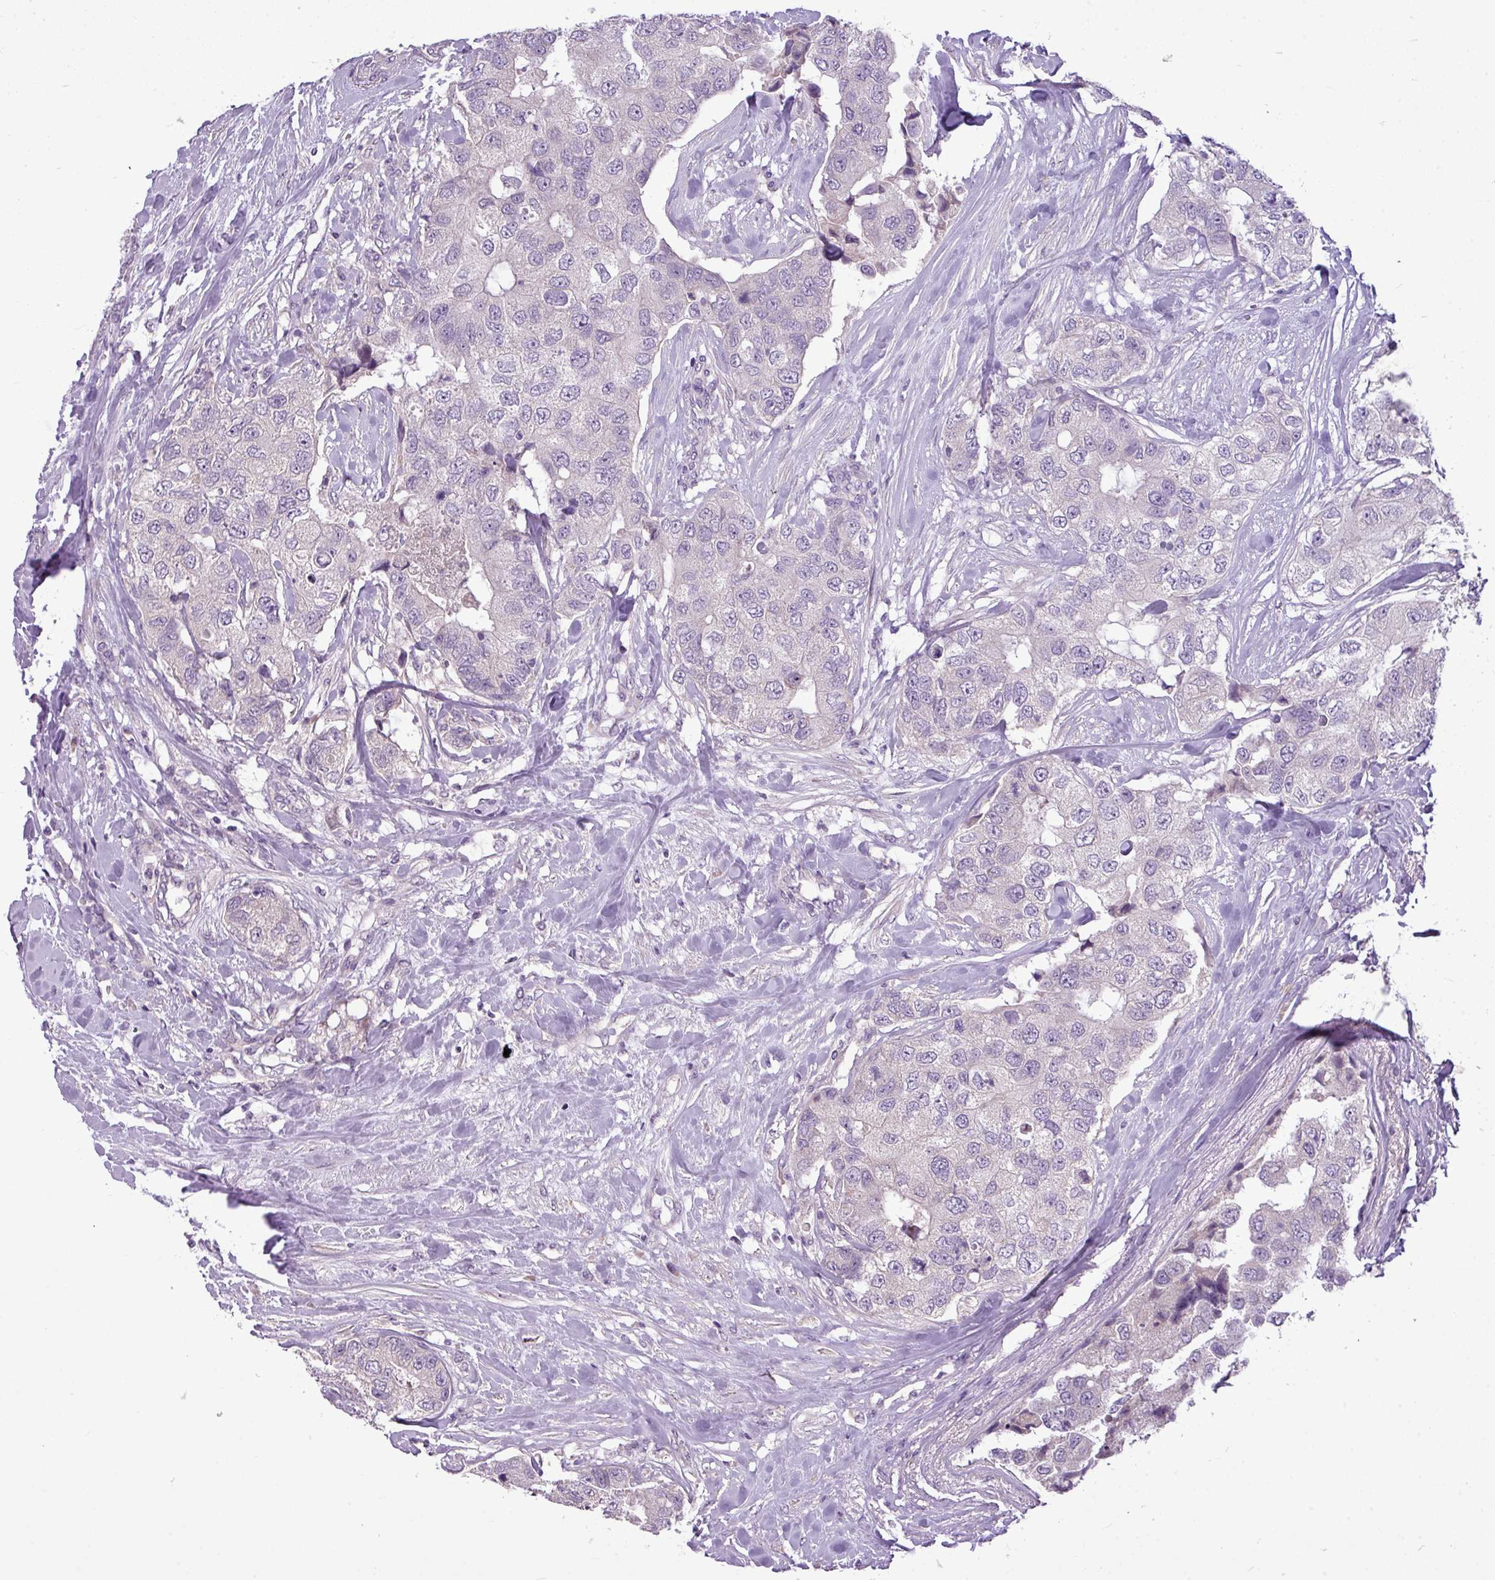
{"staining": {"intensity": "negative", "quantity": "none", "location": "none"}, "tissue": "breast cancer", "cell_type": "Tumor cells", "image_type": "cancer", "snomed": [{"axis": "morphology", "description": "Duct carcinoma"}, {"axis": "topography", "description": "Breast"}], "caption": "Immunohistochemistry image of human invasive ductal carcinoma (breast) stained for a protein (brown), which exhibits no positivity in tumor cells.", "gene": "IL17A", "patient": {"sex": "female", "age": 62}}